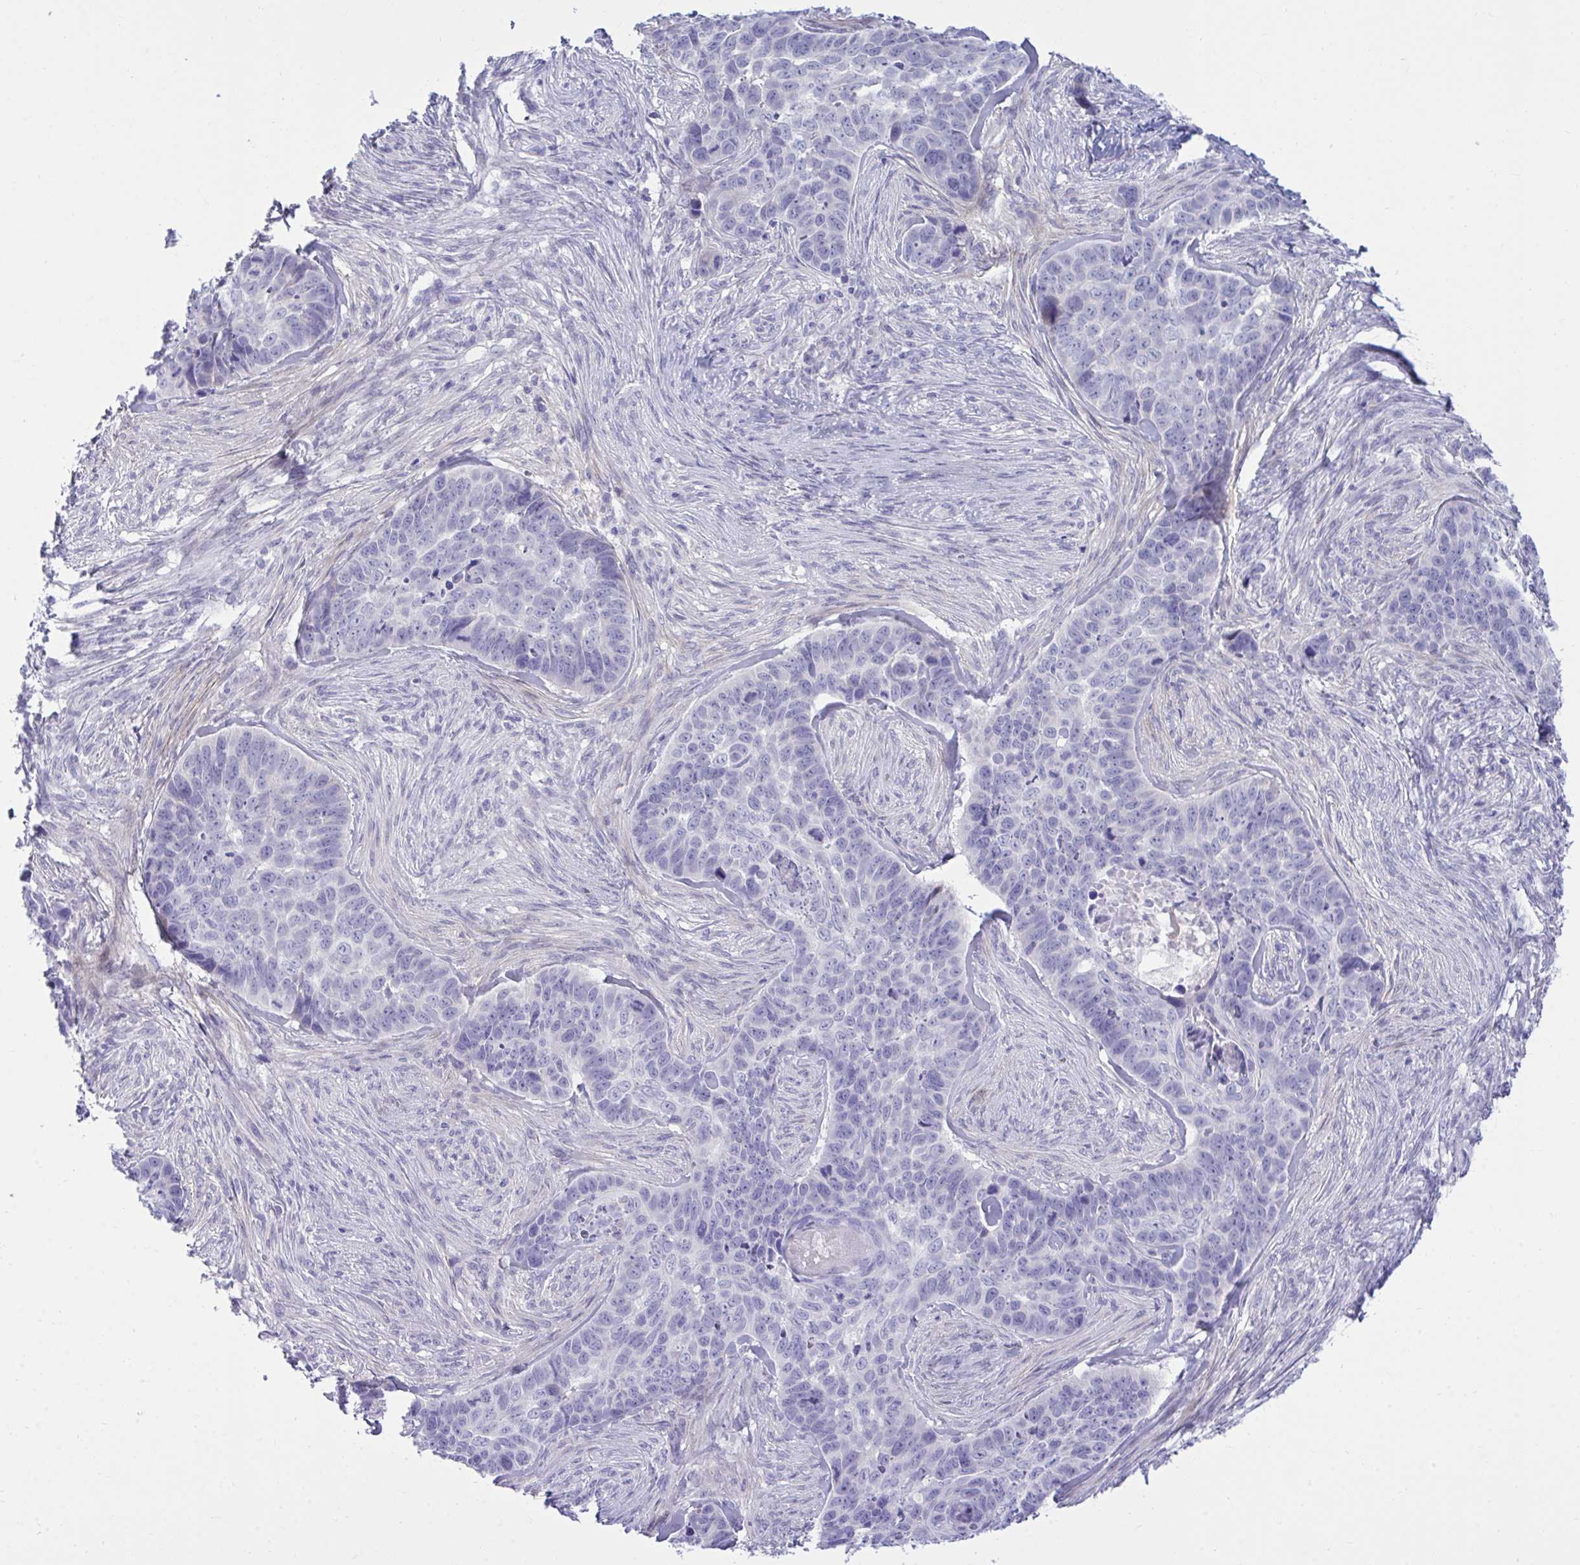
{"staining": {"intensity": "negative", "quantity": "none", "location": "none"}, "tissue": "skin cancer", "cell_type": "Tumor cells", "image_type": "cancer", "snomed": [{"axis": "morphology", "description": "Basal cell carcinoma"}, {"axis": "topography", "description": "Skin"}], "caption": "Immunohistochemistry photomicrograph of neoplastic tissue: human basal cell carcinoma (skin) stained with DAB shows no significant protein positivity in tumor cells.", "gene": "MED9", "patient": {"sex": "female", "age": 82}}